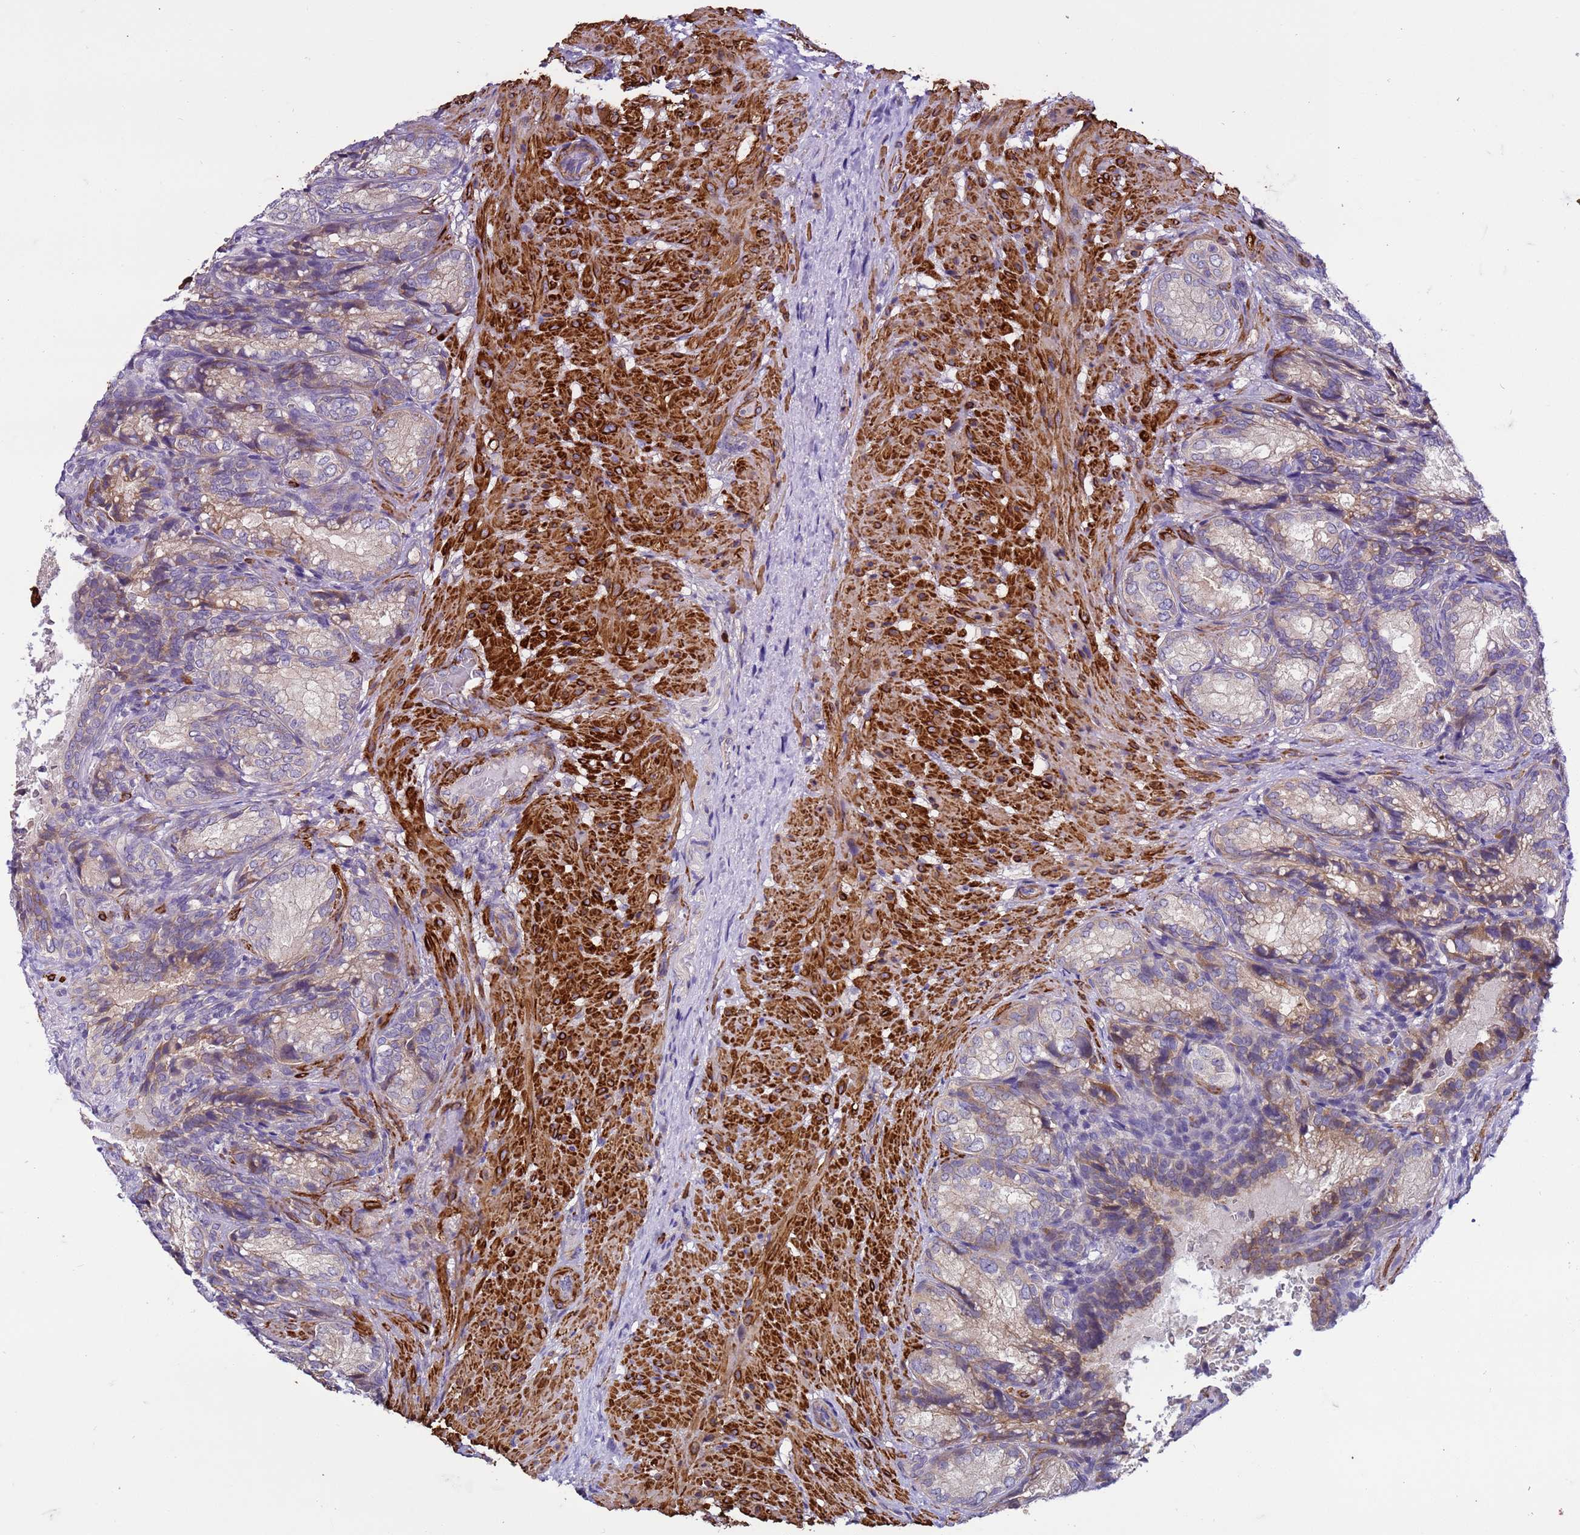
{"staining": {"intensity": "weak", "quantity": "<25%", "location": "cytoplasmic/membranous"}, "tissue": "seminal vesicle", "cell_type": "Glandular cells", "image_type": "normal", "snomed": [{"axis": "morphology", "description": "Normal tissue, NOS"}, {"axis": "topography", "description": "Seminal veicle"}], "caption": "Glandular cells are negative for protein expression in normal human seminal vesicle. The staining was performed using DAB to visualize the protein expression in brown, while the nuclei were stained in blue with hematoxylin (Magnification: 20x).", "gene": "GEN1", "patient": {"sex": "male", "age": 58}}